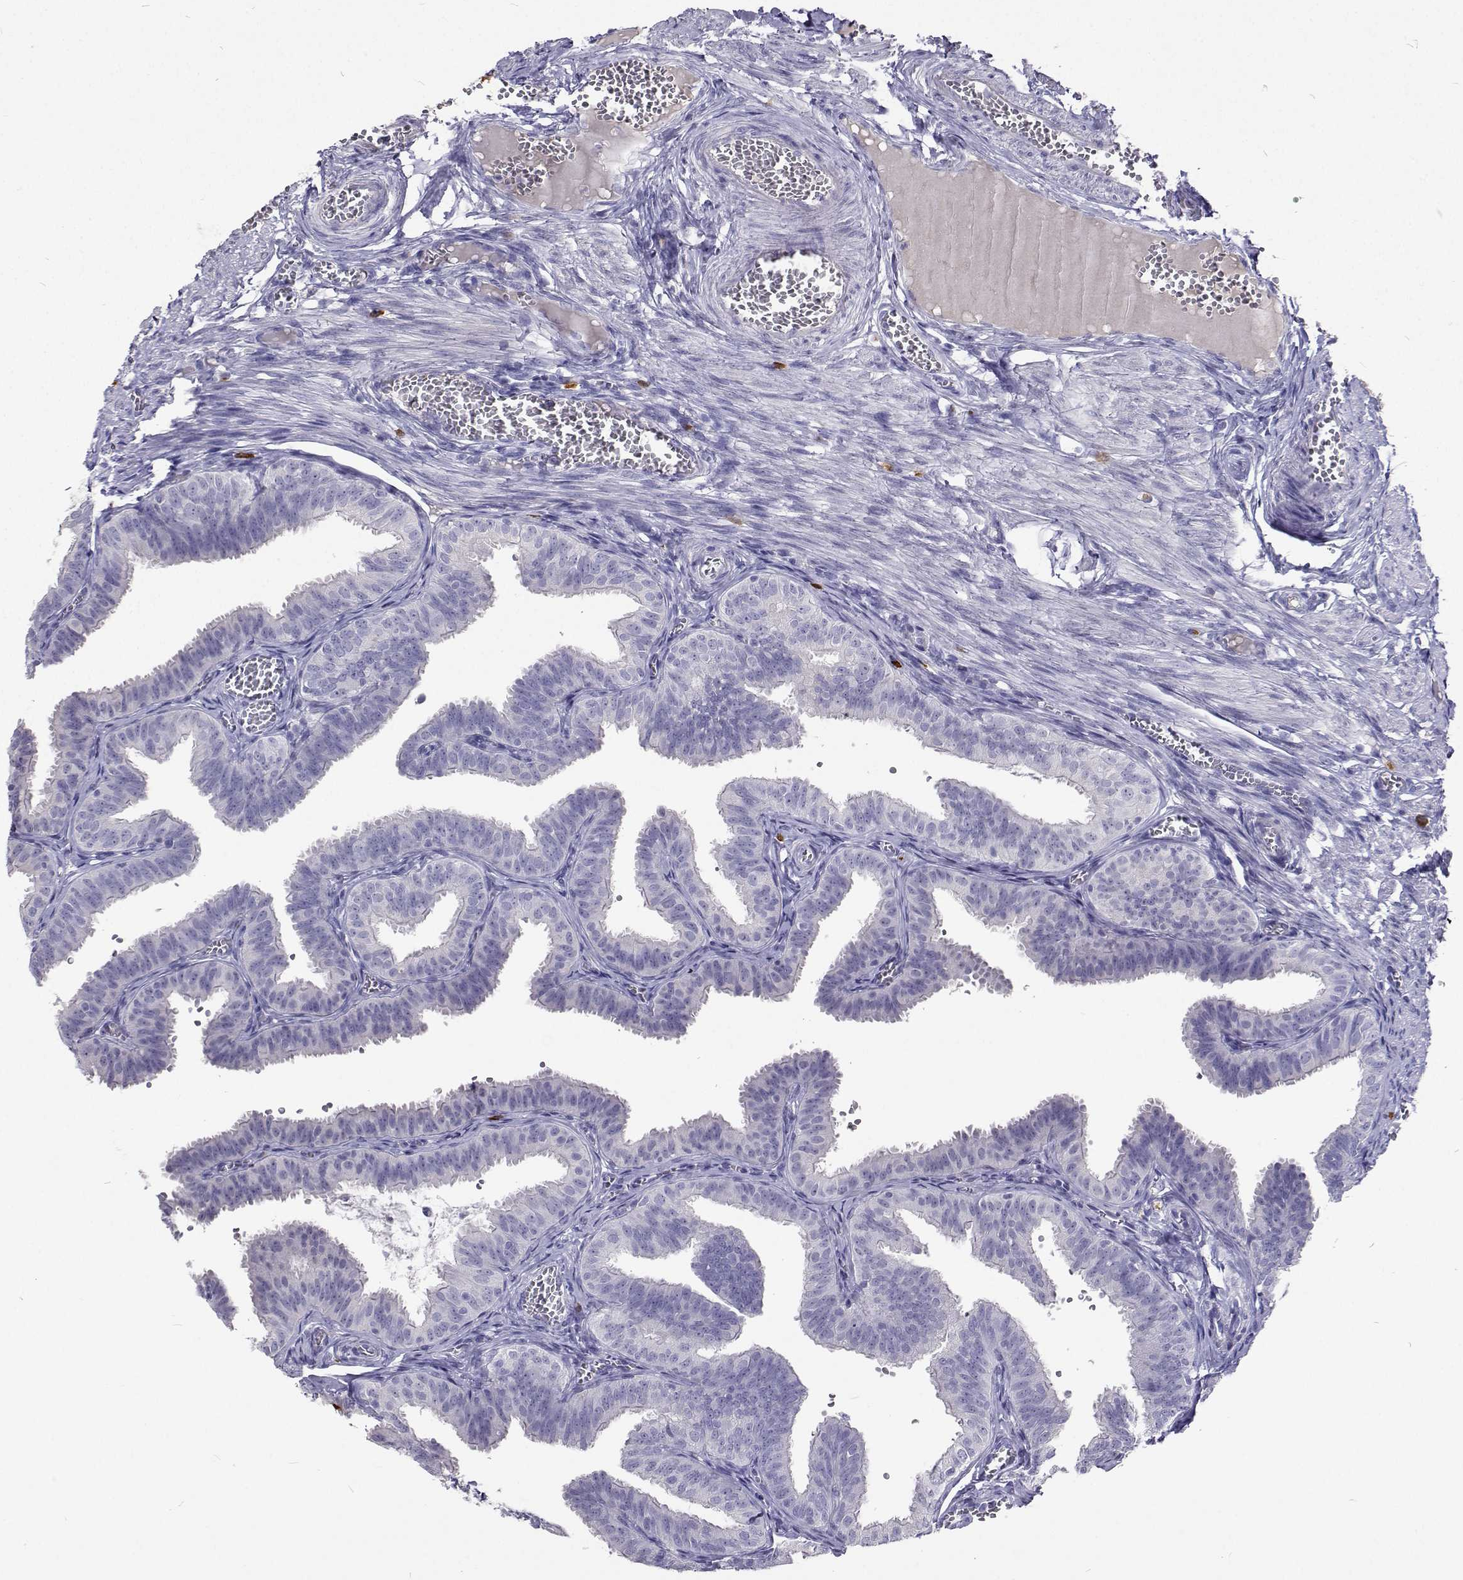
{"staining": {"intensity": "negative", "quantity": "none", "location": "none"}, "tissue": "fallopian tube", "cell_type": "Glandular cells", "image_type": "normal", "snomed": [{"axis": "morphology", "description": "Normal tissue, NOS"}, {"axis": "topography", "description": "Fallopian tube"}], "caption": "High power microscopy micrograph of an immunohistochemistry (IHC) image of unremarkable fallopian tube, revealing no significant positivity in glandular cells. (Immunohistochemistry (ihc), brightfield microscopy, high magnification).", "gene": "CFAP44", "patient": {"sex": "female", "age": 25}}